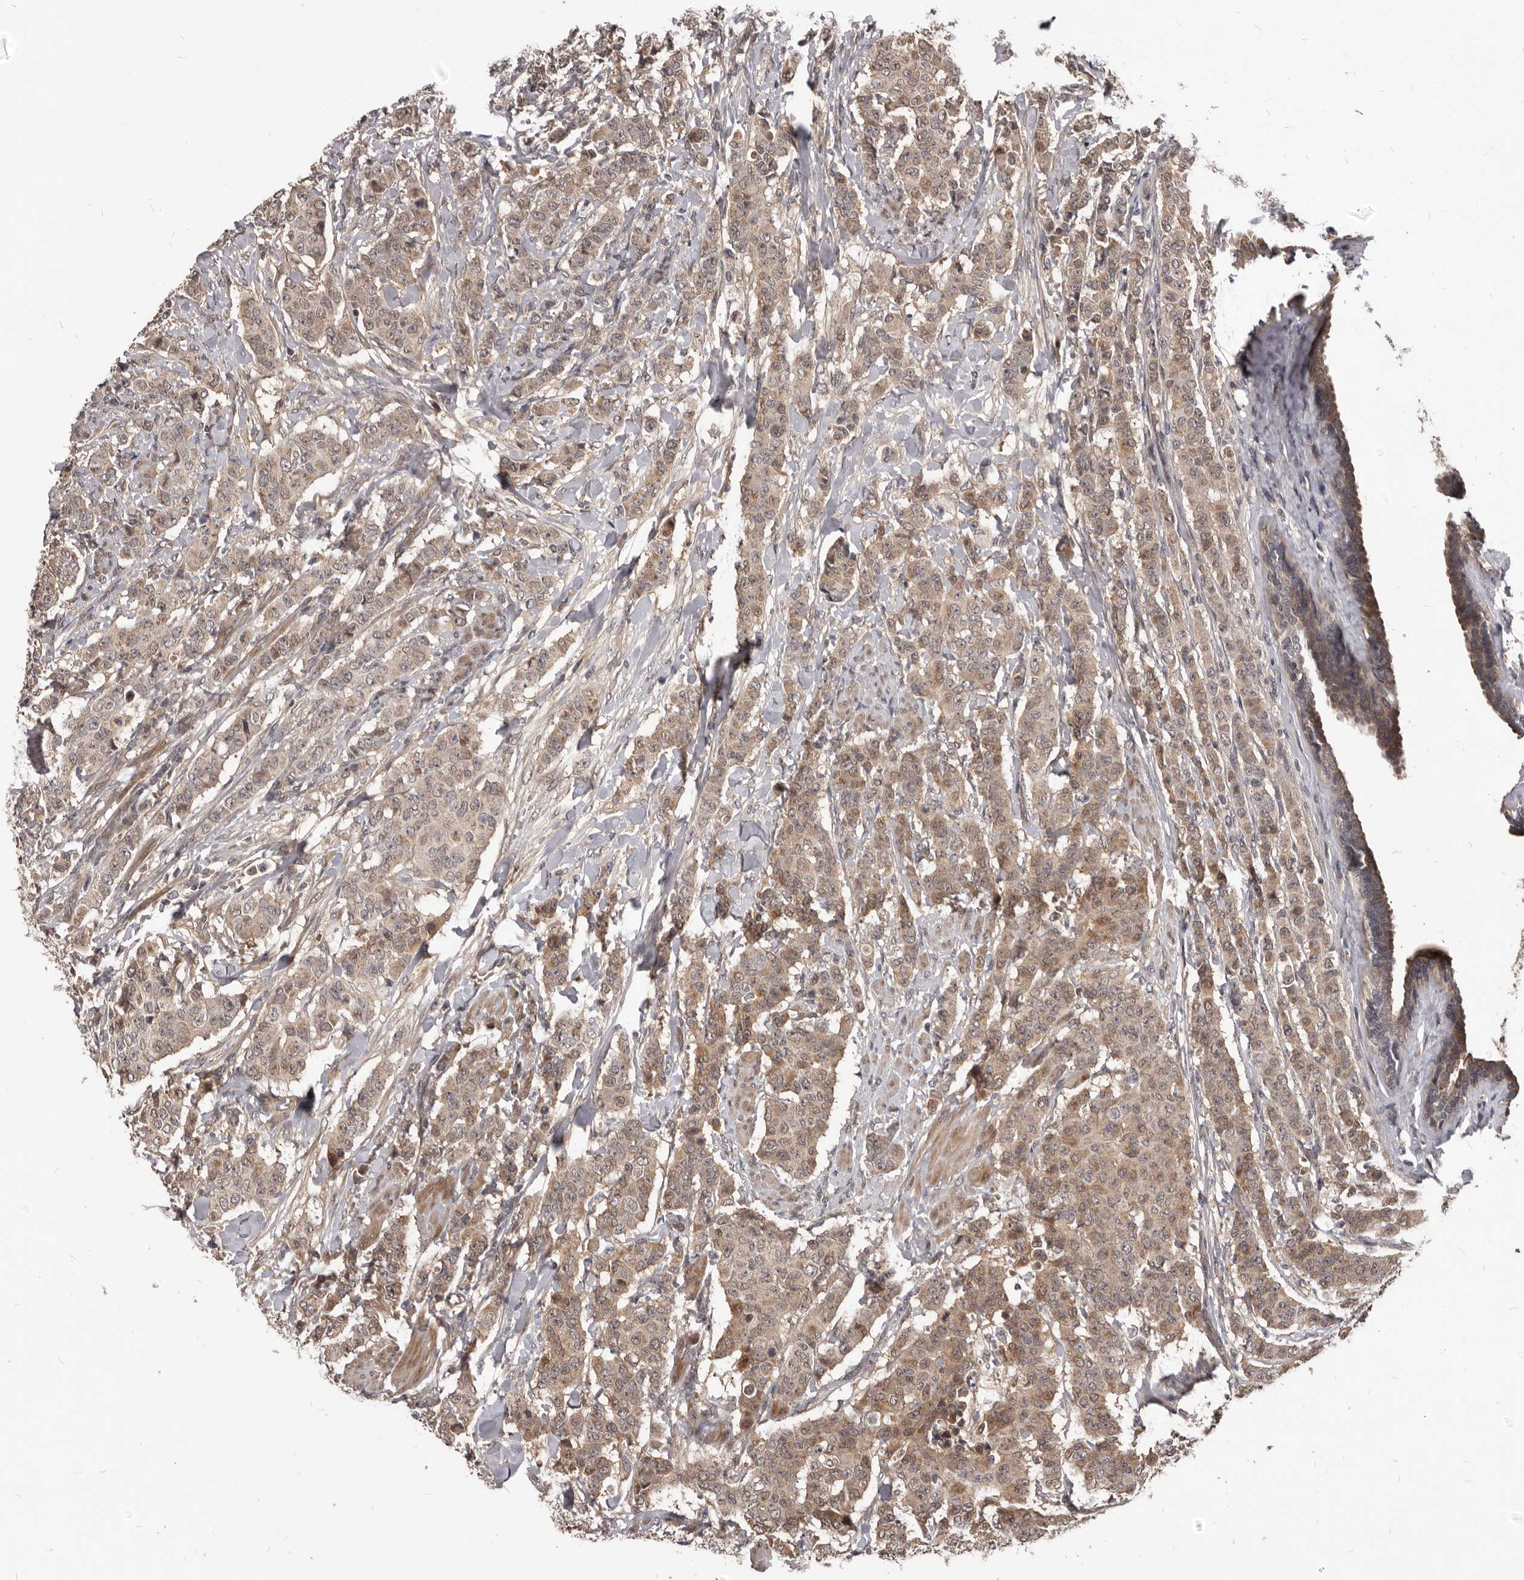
{"staining": {"intensity": "weak", "quantity": ">75%", "location": "cytoplasmic/membranous,nuclear"}, "tissue": "breast cancer", "cell_type": "Tumor cells", "image_type": "cancer", "snomed": [{"axis": "morphology", "description": "Duct carcinoma"}, {"axis": "topography", "description": "Breast"}], "caption": "An immunohistochemistry photomicrograph of neoplastic tissue is shown. Protein staining in brown highlights weak cytoplasmic/membranous and nuclear positivity in breast invasive ductal carcinoma within tumor cells.", "gene": "GABPB2", "patient": {"sex": "female", "age": 40}}